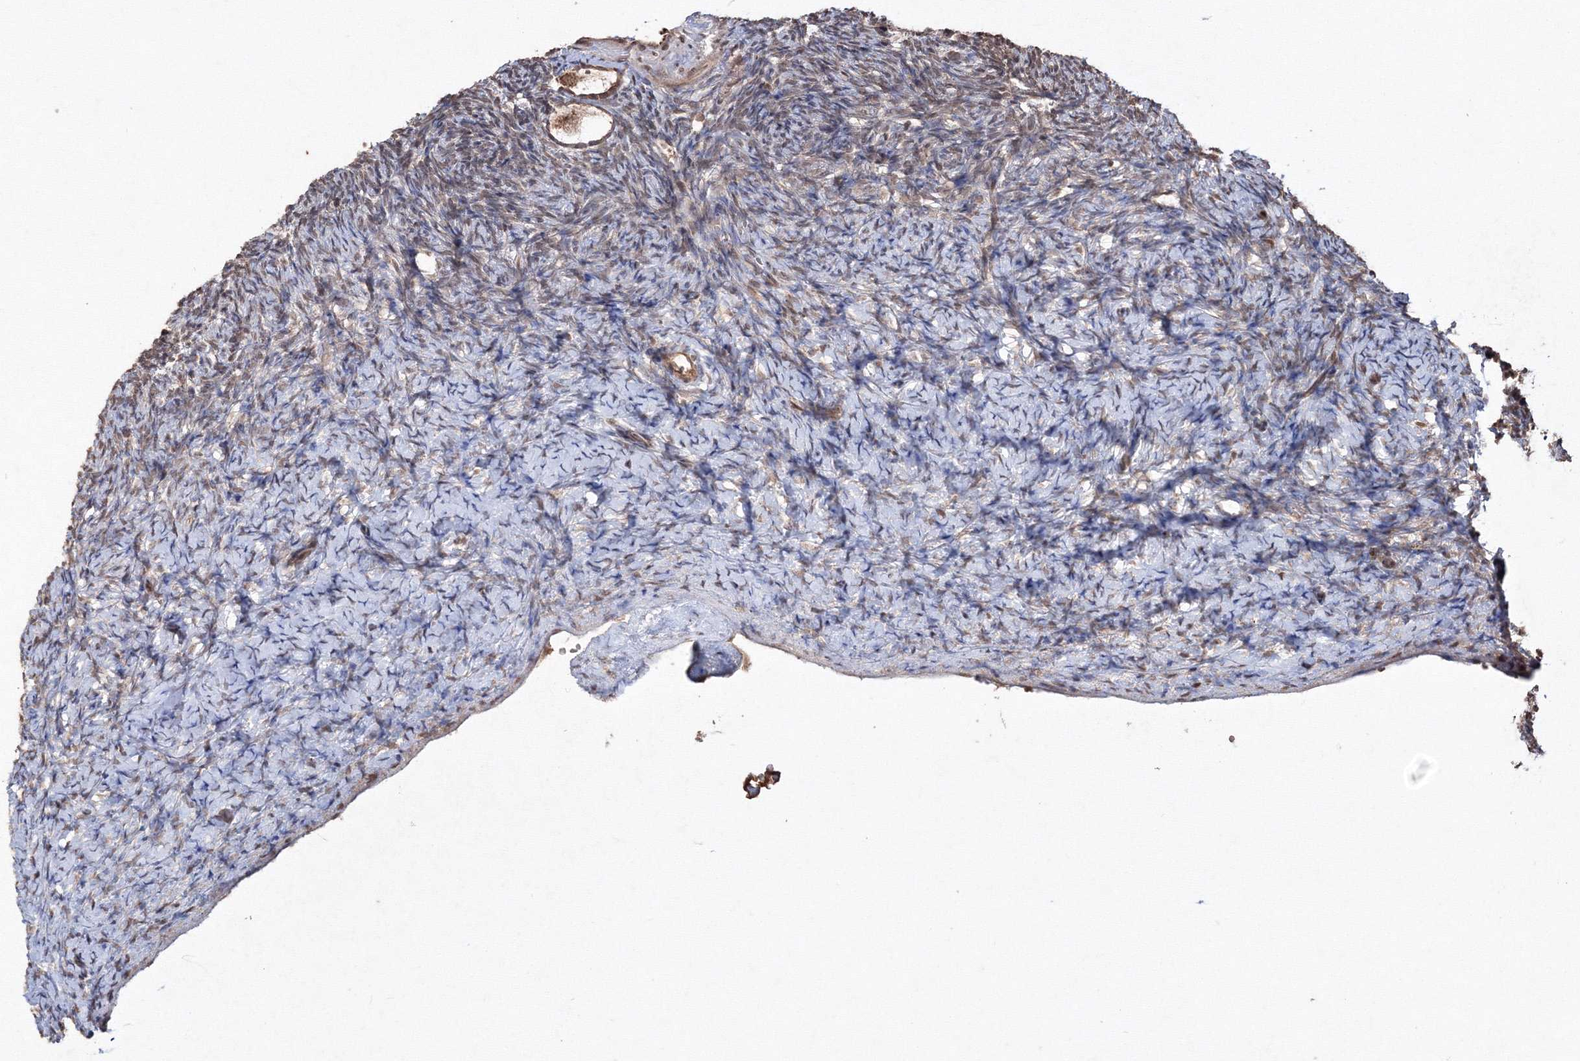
{"staining": {"intensity": "moderate", "quantity": ">75%", "location": "cytoplasmic/membranous,nuclear"}, "tissue": "ovary", "cell_type": "Follicle cells", "image_type": "normal", "snomed": [{"axis": "morphology", "description": "Normal tissue, NOS"}, {"axis": "topography", "description": "Ovary"}], "caption": "Follicle cells reveal moderate cytoplasmic/membranous,nuclear positivity in about >75% of cells in normal ovary.", "gene": "PEX13", "patient": {"sex": "female", "age": 34}}